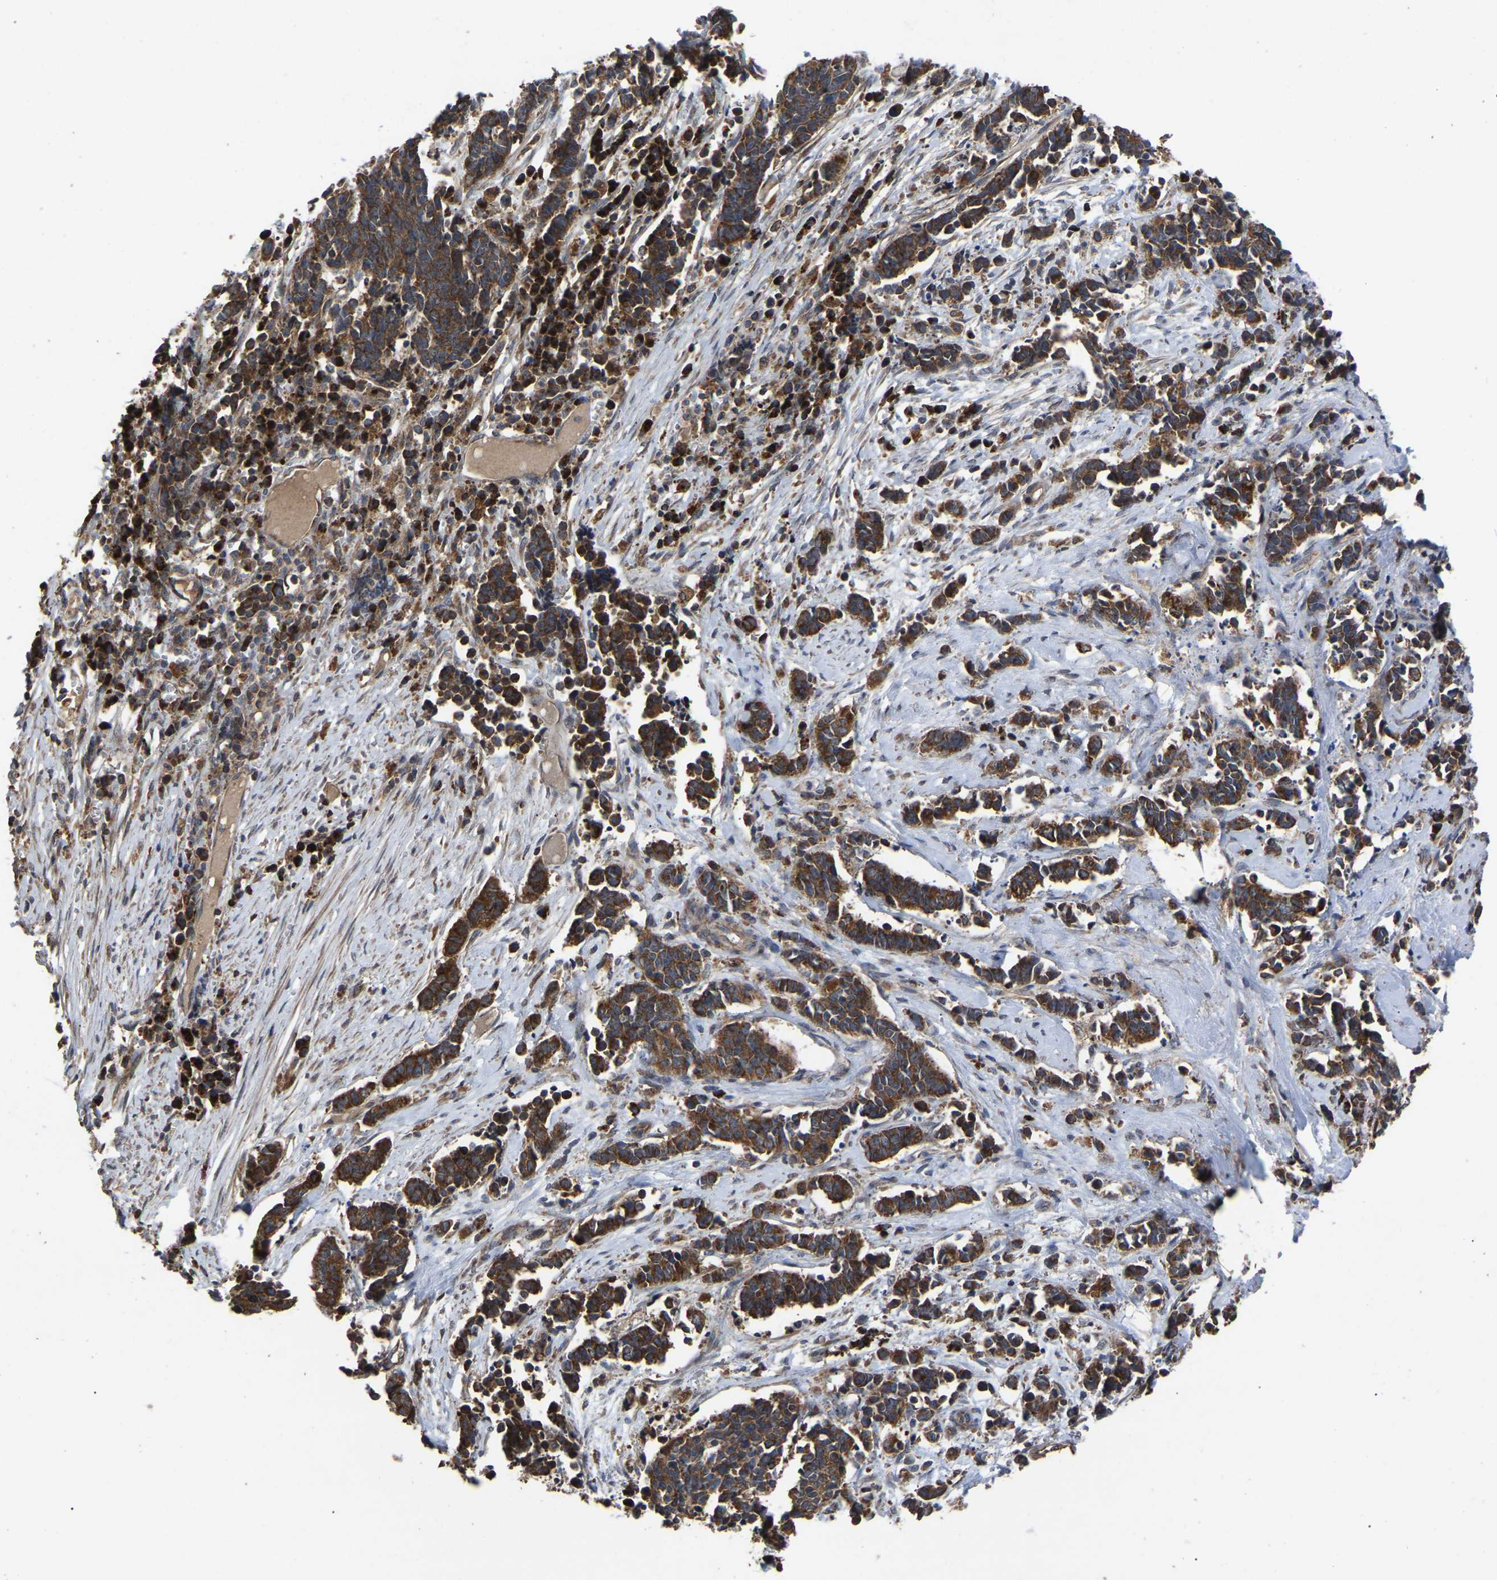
{"staining": {"intensity": "moderate", "quantity": ">75%", "location": "cytoplasmic/membranous"}, "tissue": "cervical cancer", "cell_type": "Tumor cells", "image_type": "cancer", "snomed": [{"axis": "morphology", "description": "Squamous cell carcinoma, NOS"}, {"axis": "topography", "description": "Cervix"}], "caption": "Immunohistochemistry of cervical squamous cell carcinoma demonstrates medium levels of moderate cytoplasmic/membranous positivity in approximately >75% of tumor cells.", "gene": "GCC1", "patient": {"sex": "female", "age": 35}}